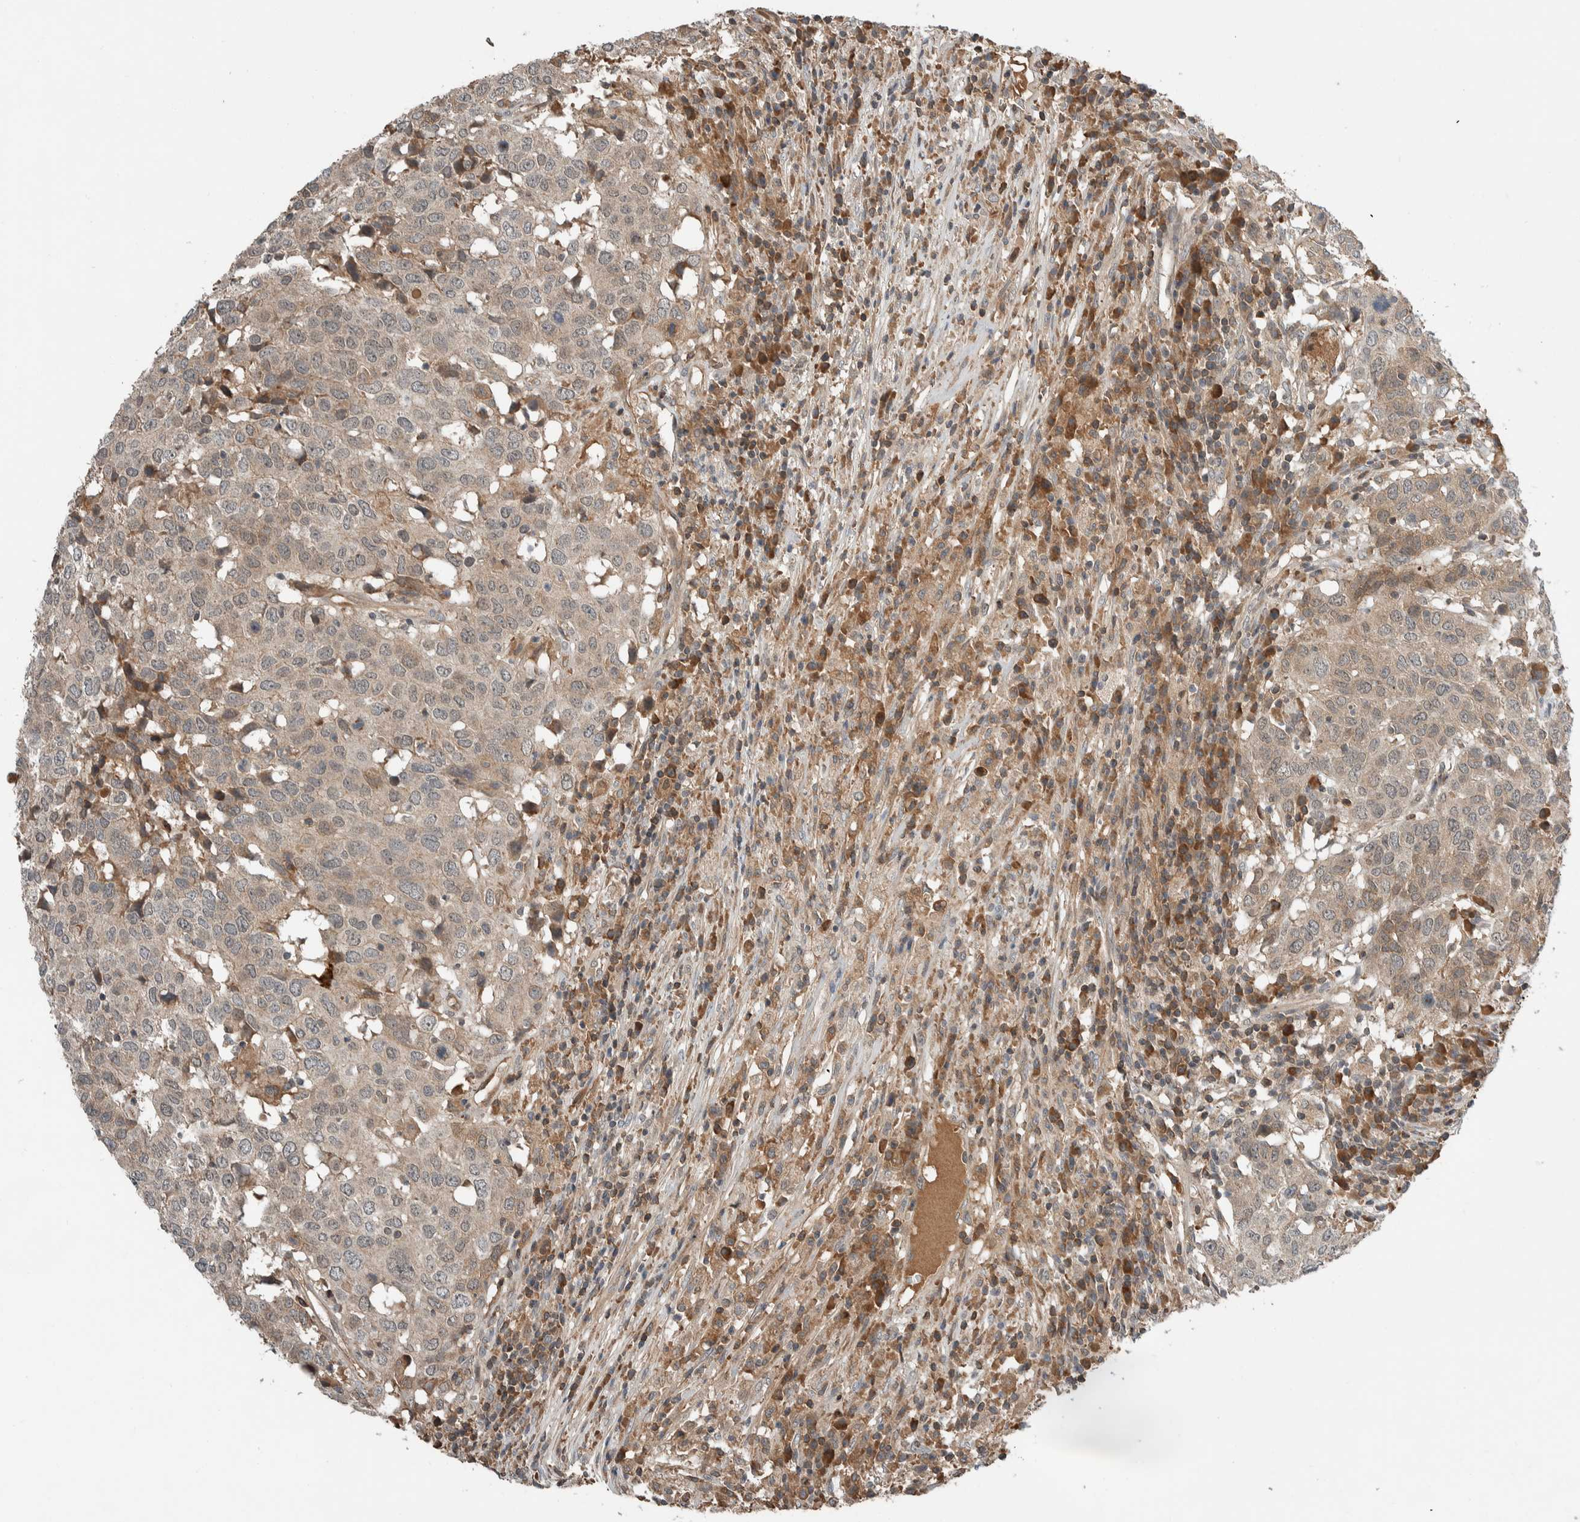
{"staining": {"intensity": "weak", "quantity": ">75%", "location": "cytoplasmic/membranous"}, "tissue": "head and neck cancer", "cell_type": "Tumor cells", "image_type": "cancer", "snomed": [{"axis": "morphology", "description": "Squamous cell carcinoma, NOS"}, {"axis": "topography", "description": "Head-Neck"}], "caption": "Protein staining of head and neck squamous cell carcinoma tissue demonstrates weak cytoplasmic/membranous expression in about >75% of tumor cells.", "gene": "ARMC7", "patient": {"sex": "male", "age": 66}}